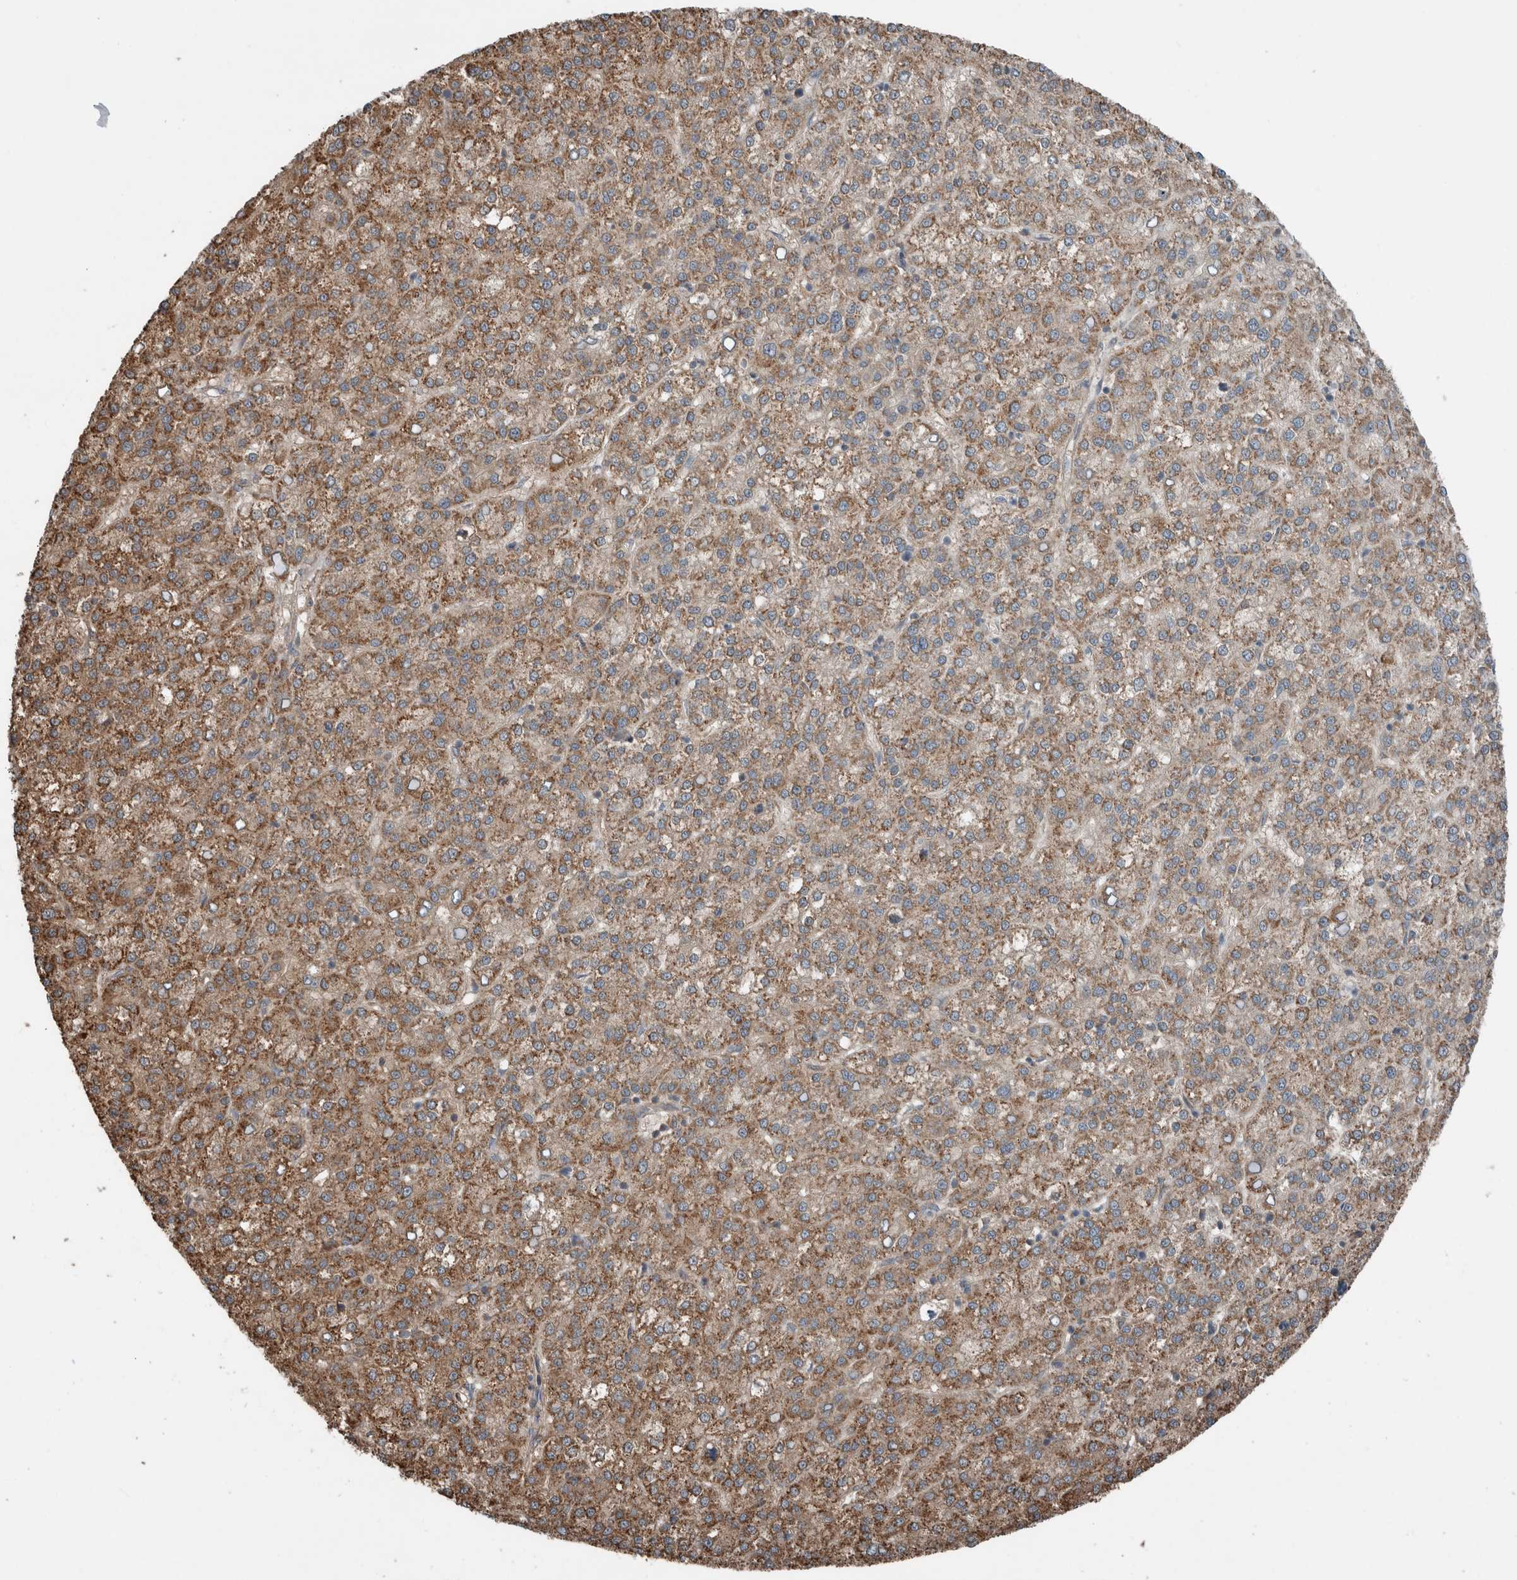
{"staining": {"intensity": "moderate", "quantity": ">75%", "location": "cytoplasmic/membranous"}, "tissue": "liver cancer", "cell_type": "Tumor cells", "image_type": "cancer", "snomed": [{"axis": "morphology", "description": "Carcinoma, Hepatocellular, NOS"}, {"axis": "topography", "description": "Liver"}], "caption": "Immunohistochemical staining of human liver hepatocellular carcinoma demonstrates medium levels of moderate cytoplasmic/membranous protein staining in approximately >75% of tumor cells. The staining was performed using DAB, with brown indicating positive protein expression. Nuclei are stained blue with hematoxylin.", "gene": "KLK14", "patient": {"sex": "female", "age": 58}}